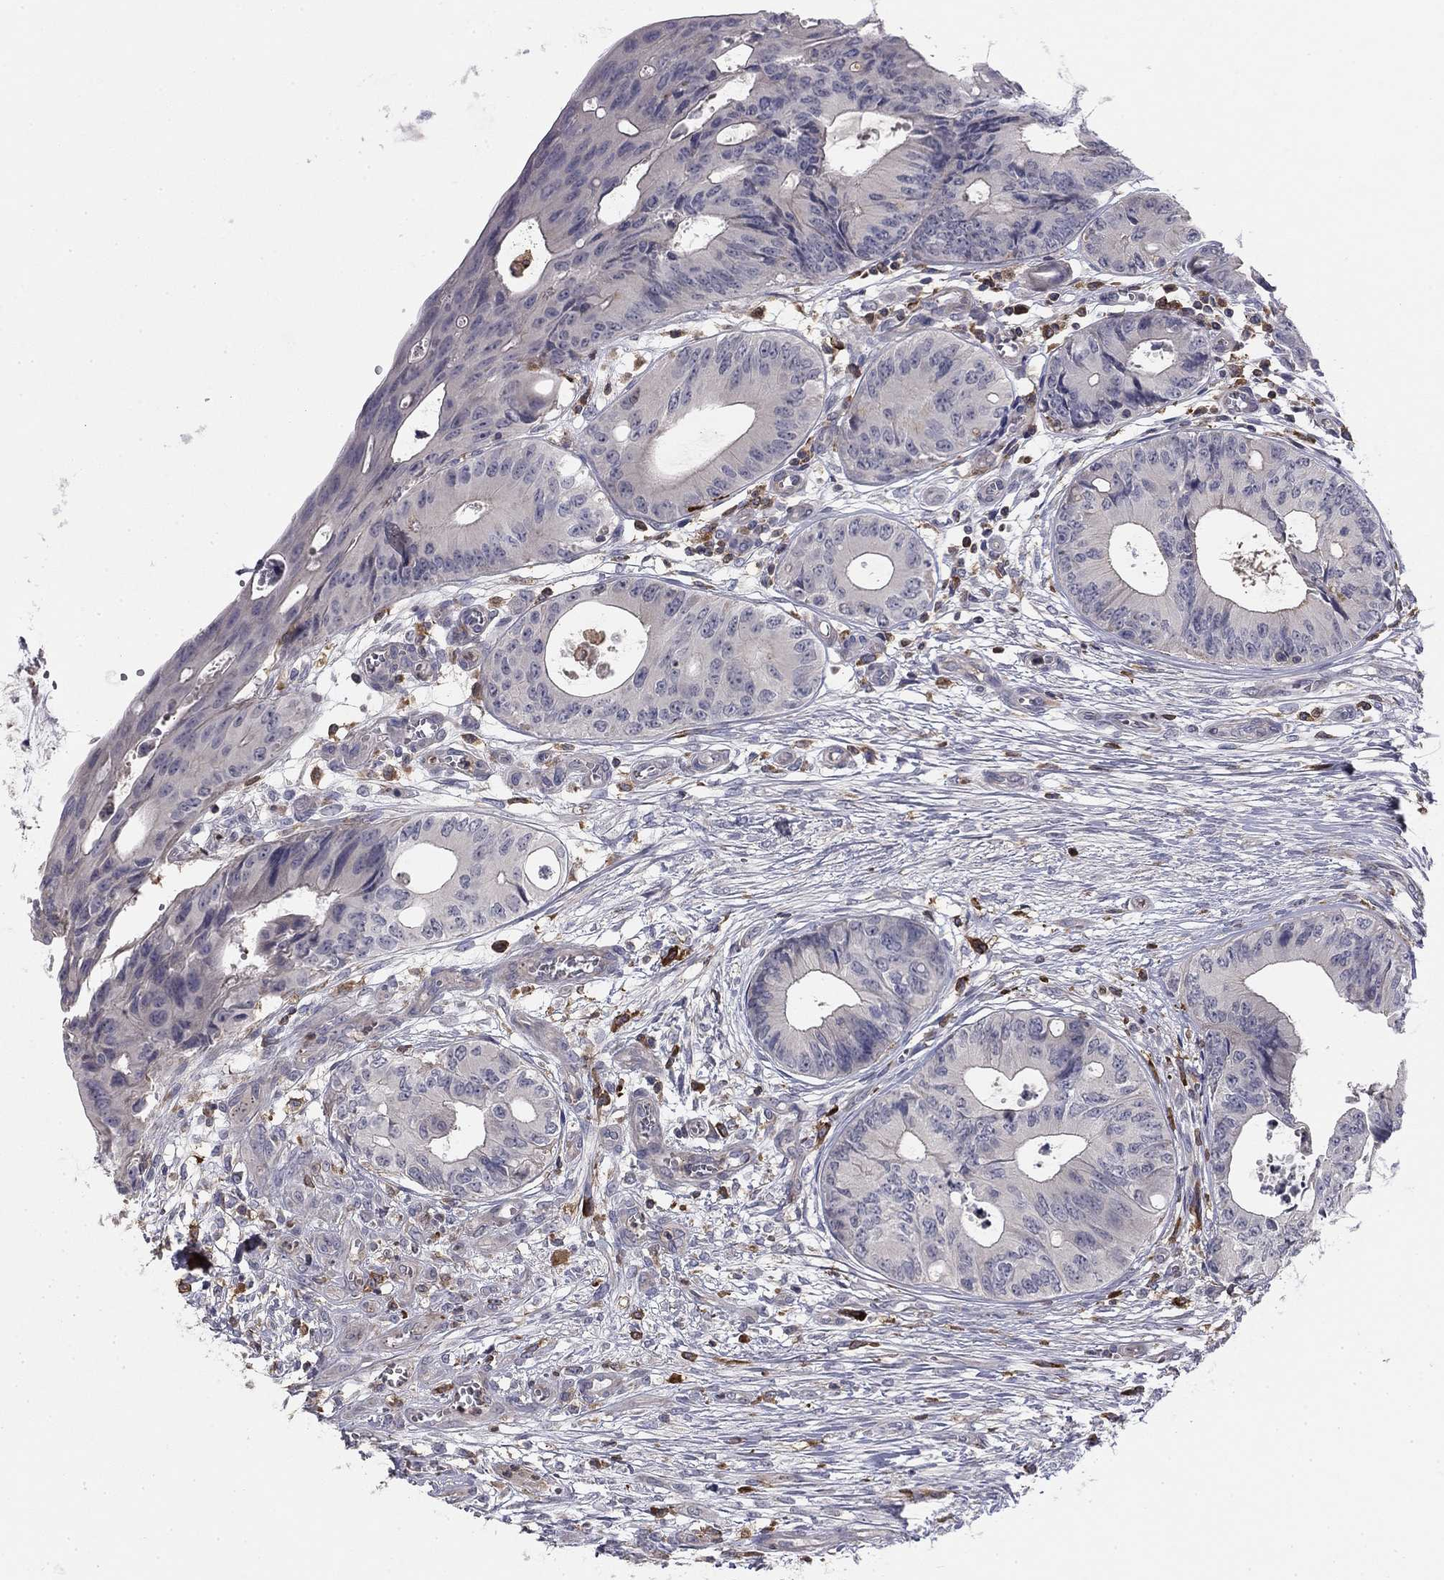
{"staining": {"intensity": "negative", "quantity": "none", "location": "none"}, "tissue": "colorectal cancer", "cell_type": "Tumor cells", "image_type": "cancer", "snomed": [{"axis": "morphology", "description": "Normal tissue, NOS"}, {"axis": "morphology", "description": "Adenocarcinoma, NOS"}, {"axis": "topography", "description": "Colon"}], "caption": "High magnification brightfield microscopy of colorectal adenocarcinoma stained with DAB (brown) and counterstained with hematoxylin (blue): tumor cells show no significant staining. (Immunohistochemistry, brightfield microscopy, high magnification).", "gene": "PLCB2", "patient": {"sex": "male", "age": 65}}